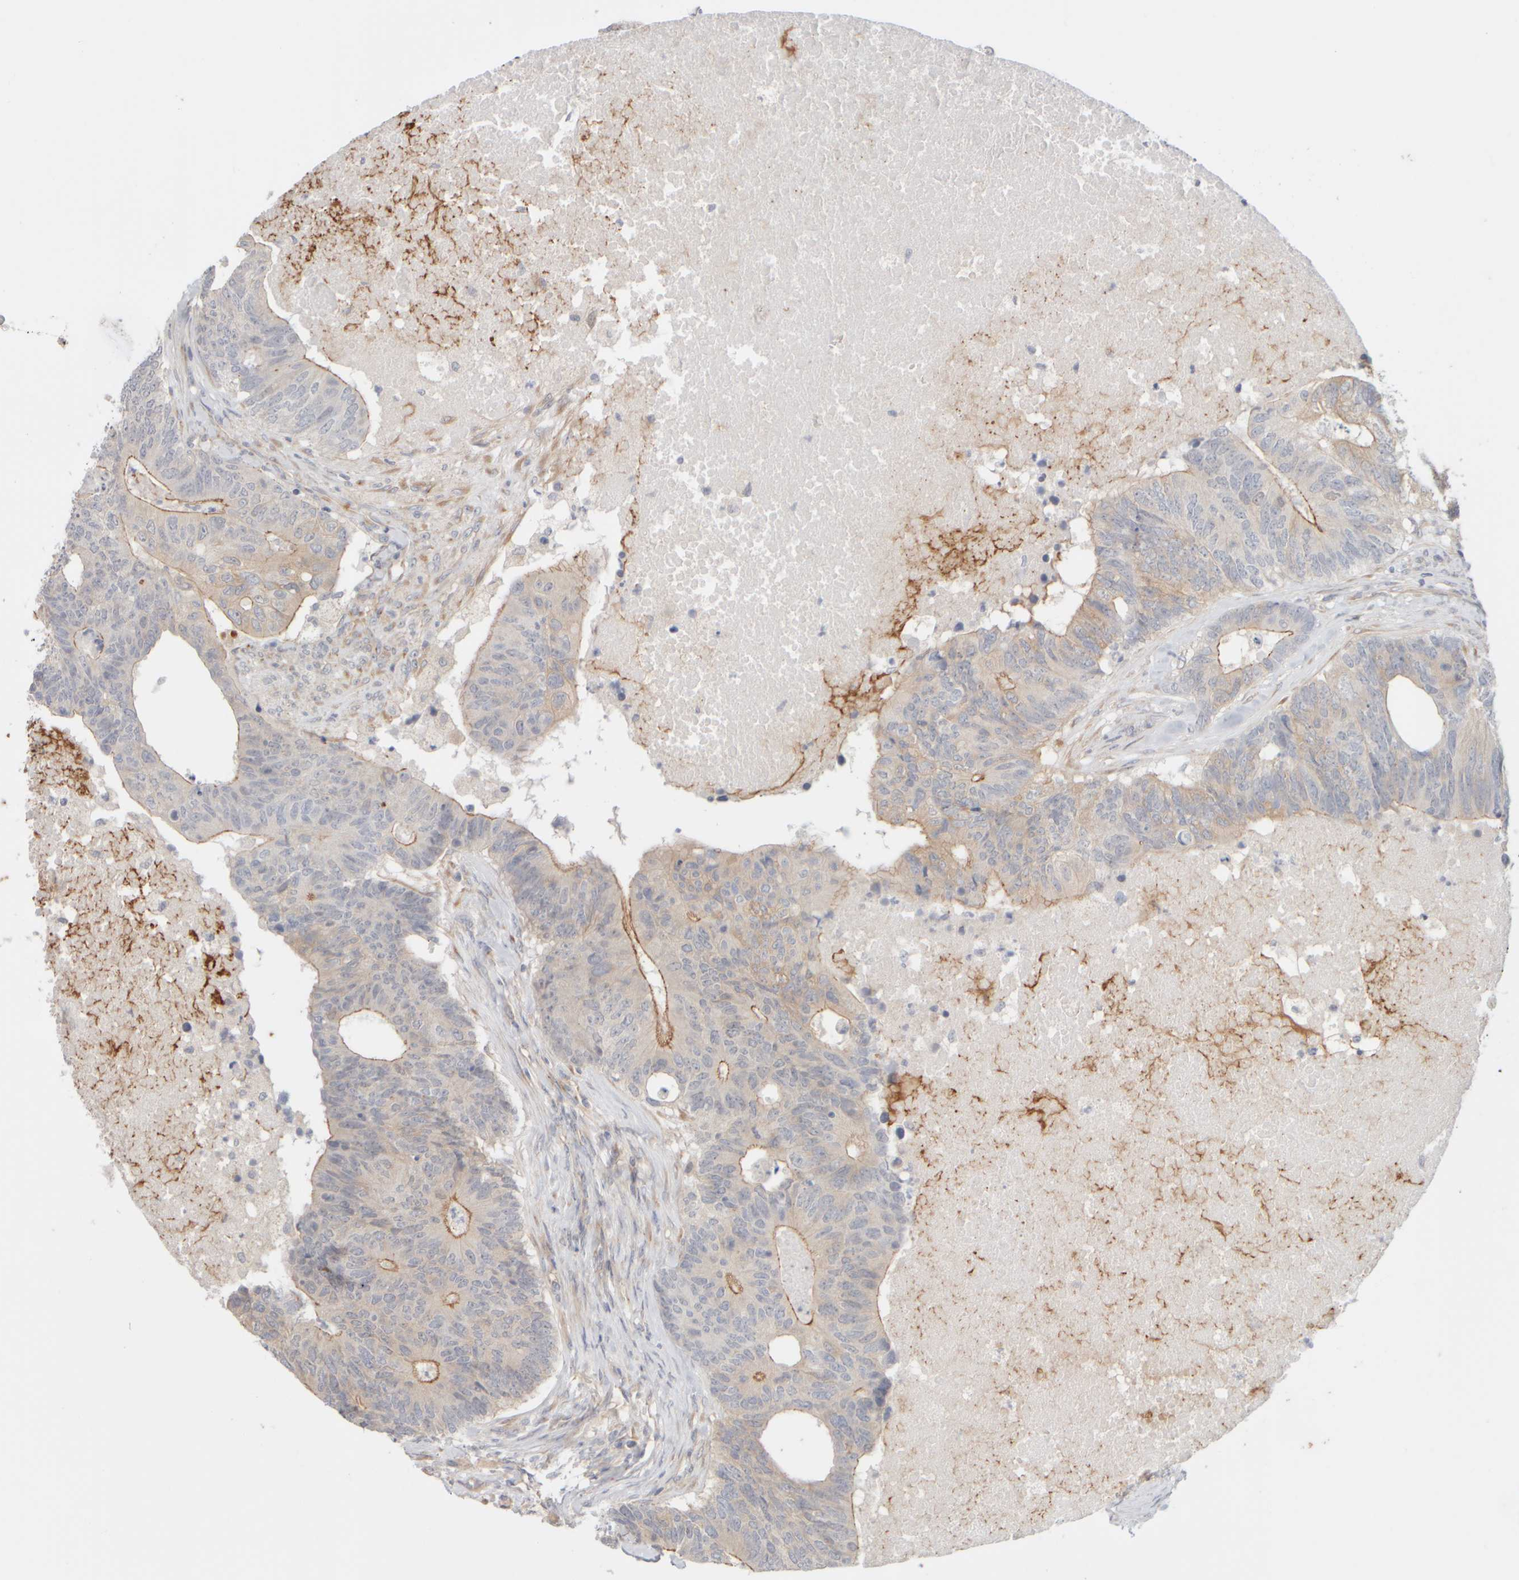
{"staining": {"intensity": "moderate", "quantity": "<25%", "location": "cytoplasmic/membranous"}, "tissue": "colorectal cancer", "cell_type": "Tumor cells", "image_type": "cancer", "snomed": [{"axis": "morphology", "description": "Adenocarcinoma, NOS"}, {"axis": "topography", "description": "Colon"}], "caption": "Immunohistochemistry (IHC) (DAB (3,3'-diaminobenzidine)) staining of human colorectal cancer (adenocarcinoma) displays moderate cytoplasmic/membranous protein expression in about <25% of tumor cells.", "gene": "GOPC", "patient": {"sex": "female", "age": 67}}